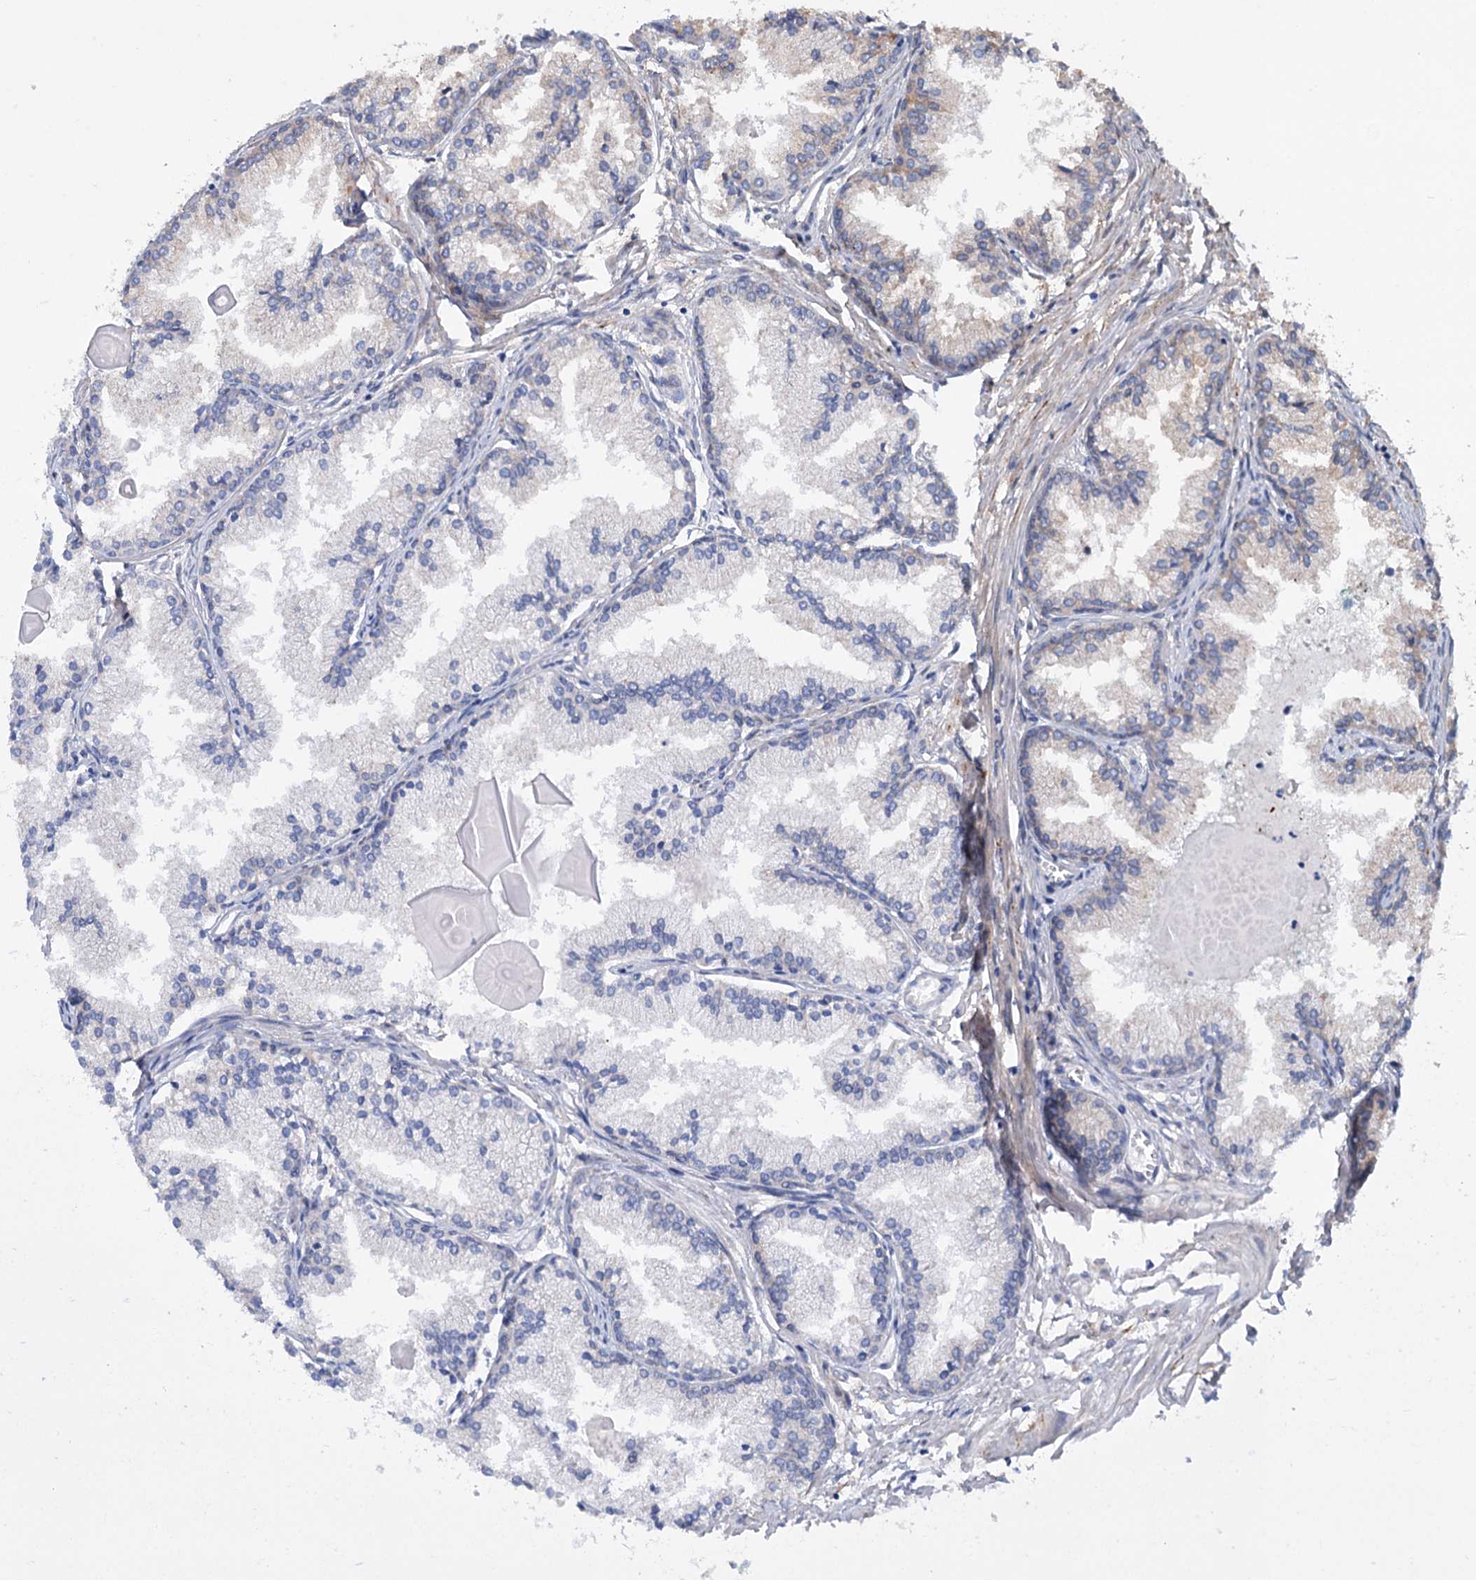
{"staining": {"intensity": "negative", "quantity": "none", "location": "none"}, "tissue": "prostate cancer", "cell_type": "Tumor cells", "image_type": "cancer", "snomed": [{"axis": "morphology", "description": "Adenocarcinoma, High grade"}, {"axis": "topography", "description": "Prostate"}], "caption": "Immunohistochemistry micrograph of neoplastic tissue: prostate high-grade adenocarcinoma stained with DAB (3,3'-diaminobenzidine) displays no significant protein positivity in tumor cells. (Stains: DAB (3,3'-diaminobenzidine) IHC with hematoxylin counter stain, Microscopy: brightfield microscopy at high magnification).", "gene": "PTDSS2", "patient": {"sex": "male", "age": 68}}